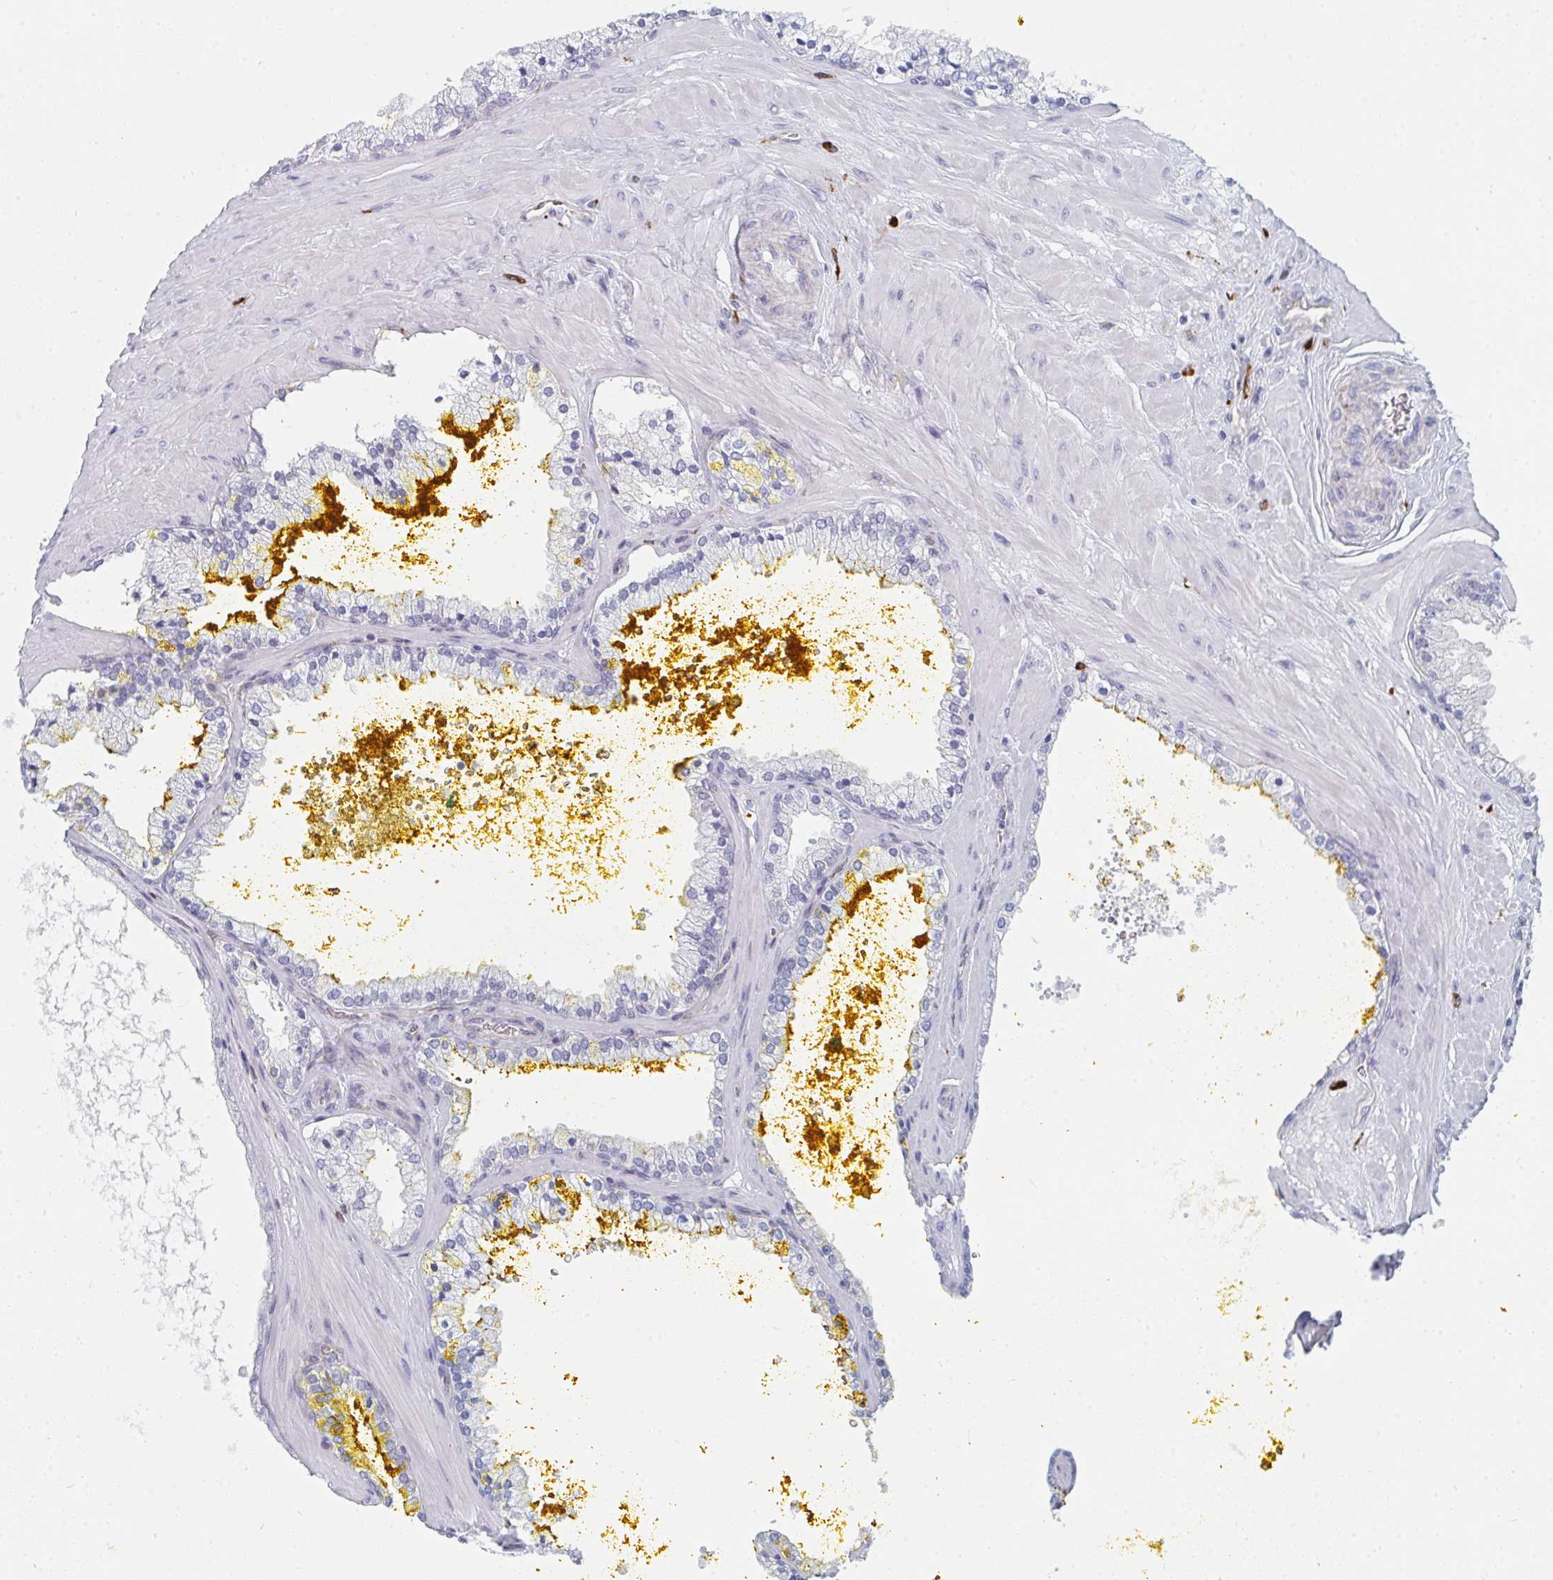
{"staining": {"intensity": "negative", "quantity": "none", "location": "none"}, "tissue": "prostate cancer", "cell_type": "Tumor cells", "image_type": "cancer", "snomed": [{"axis": "morphology", "description": "Adenocarcinoma, High grade"}, {"axis": "topography", "description": "Prostate"}], "caption": "Photomicrograph shows no protein positivity in tumor cells of prostate cancer tissue.", "gene": "DAB2", "patient": {"sex": "male", "age": 66}}